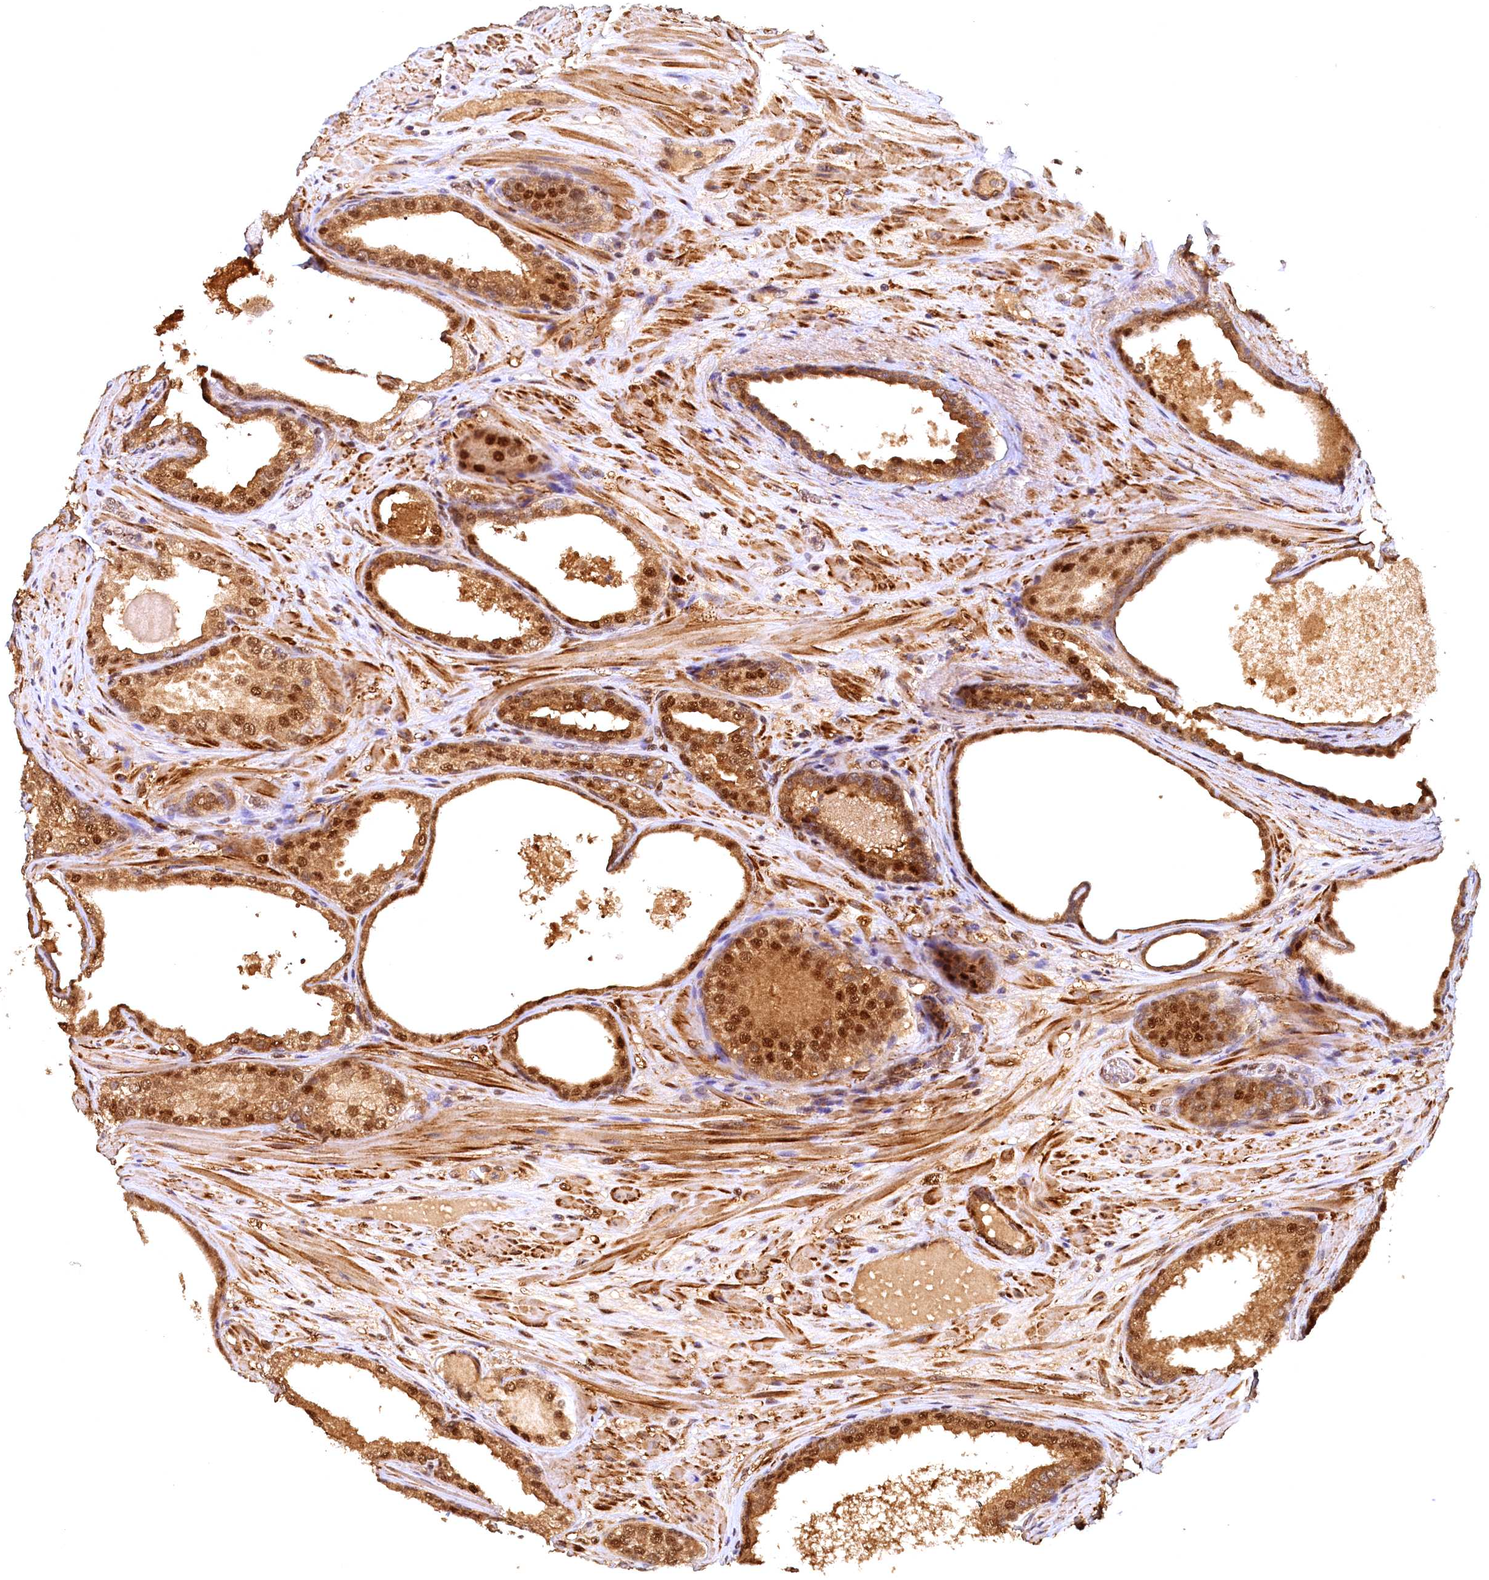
{"staining": {"intensity": "moderate", "quantity": ">75%", "location": "cytoplasmic/membranous,nuclear"}, "tissue": "prostate cancer", "cell_type": "Tumor cells", "image_type": "cancer", "snomed": [{"axis": "morphology", "description": "Adenocarcinoma, High grade"}, {"axis": "topography", "description": "Prostate"}], "caption": "The micrograph reveals staining of prostate cancer, revealing moderate cytoplasmic/membranous and nuclear protein positivity (brown color) within tumor cells. The protein of interest is stained brown, and the nuclei are stained in blue (DAB (3,3'-diaminobenzidine) IHC with brightfield microscopy, high magnification).", "gene": "UBL7", "patient": {"sex": "male", "age": 59}}